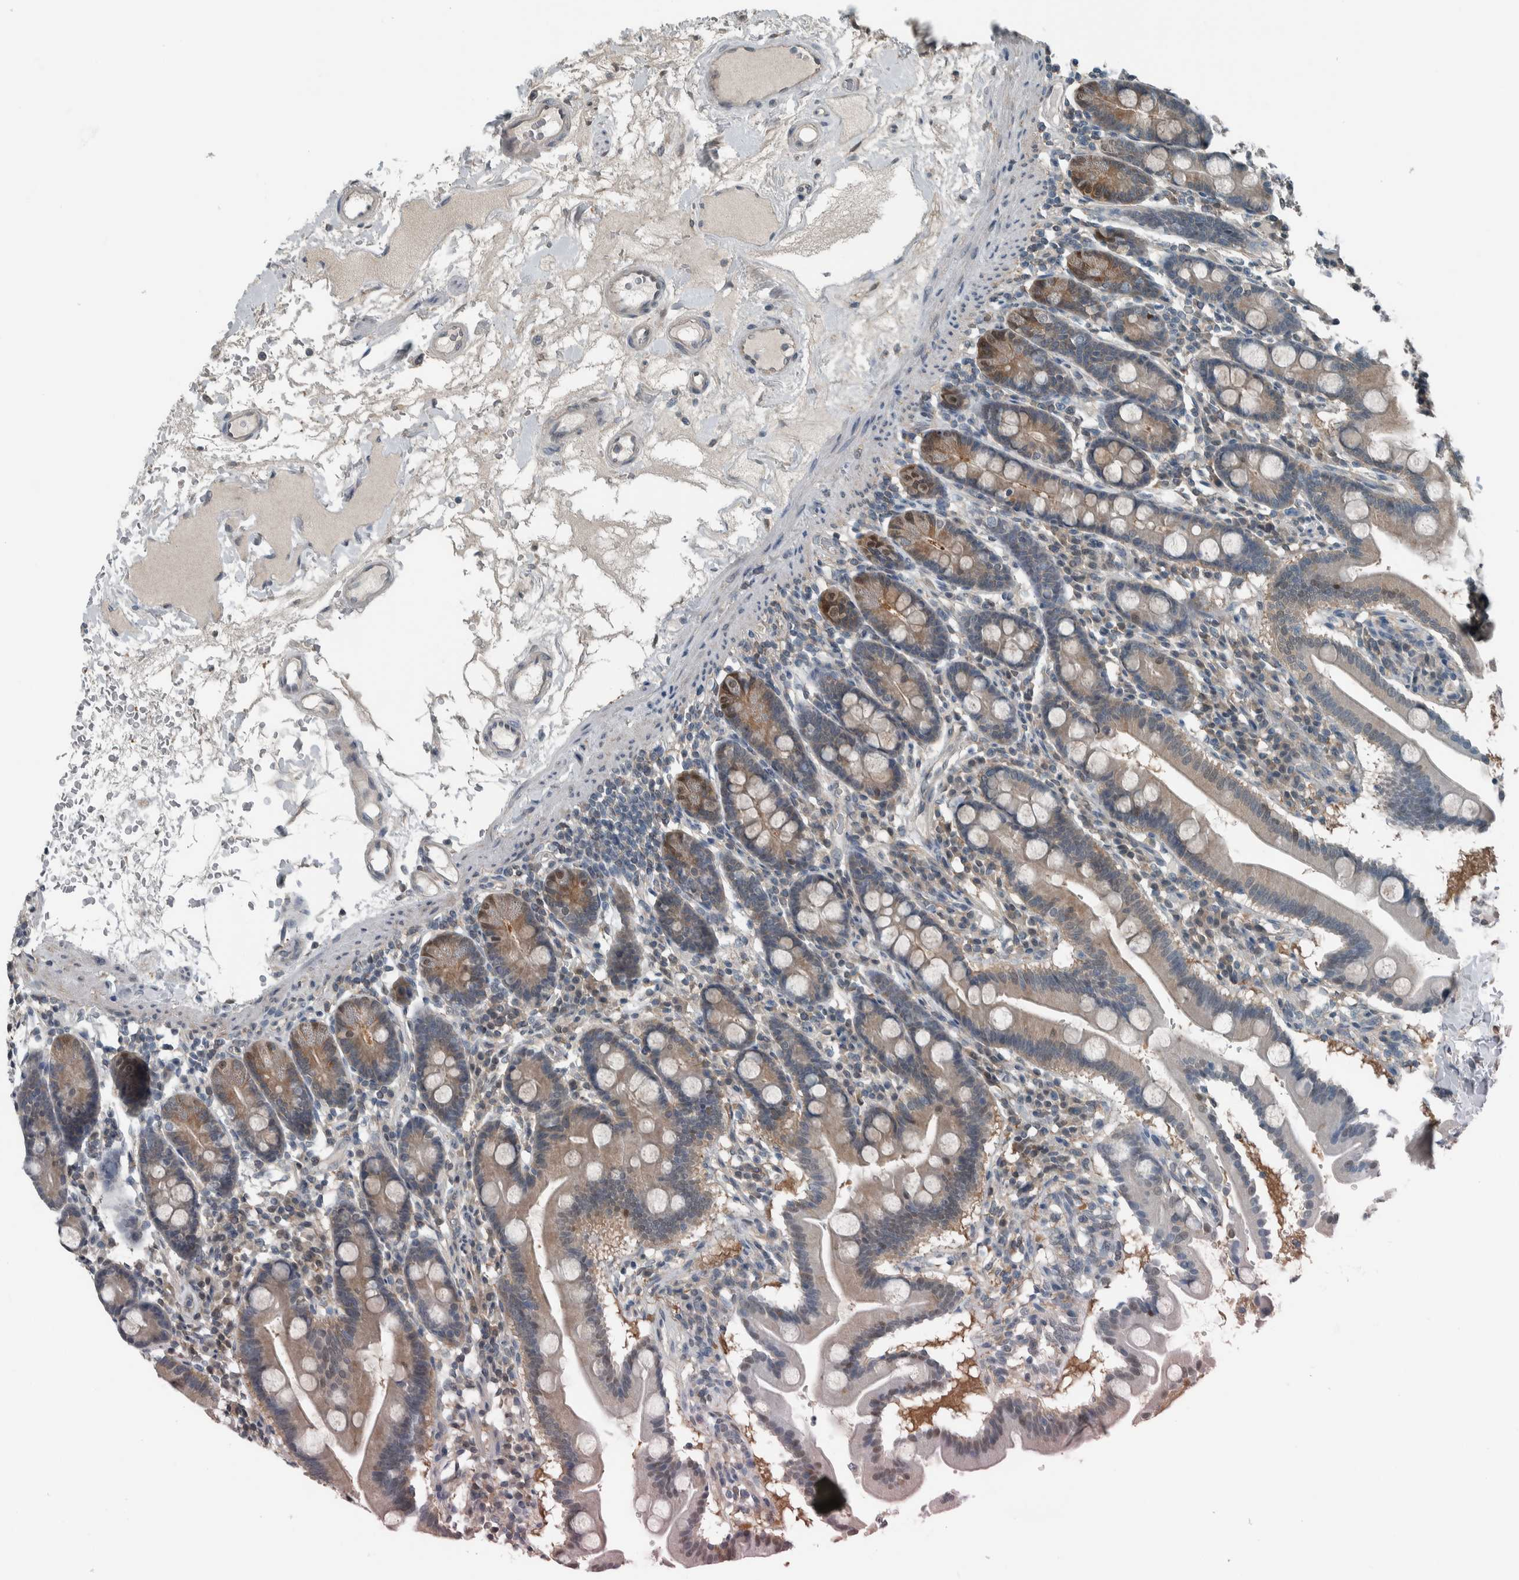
{"staining": {"intensity": "weak", "quantity": ">75%", "location": "cytoplasmic/membranous,nuclear"}, "tissue": "duodenum", "cell_type": "Glandular cells", "image_type": "normal", "snomed": [{"axis": "morphology", "description": "Normal tissue, NOS"}, {"axis": "topography", "description": "Duodenum"}], "caption": "Brown immunohistochemical staining in unremarkable duodenum exhibits weak cytoplasmic/membranous,nuclear expression in about >75% of glandular cells.", "gene": "ALAD", "patient": {"sex": "male", "age": 50}}